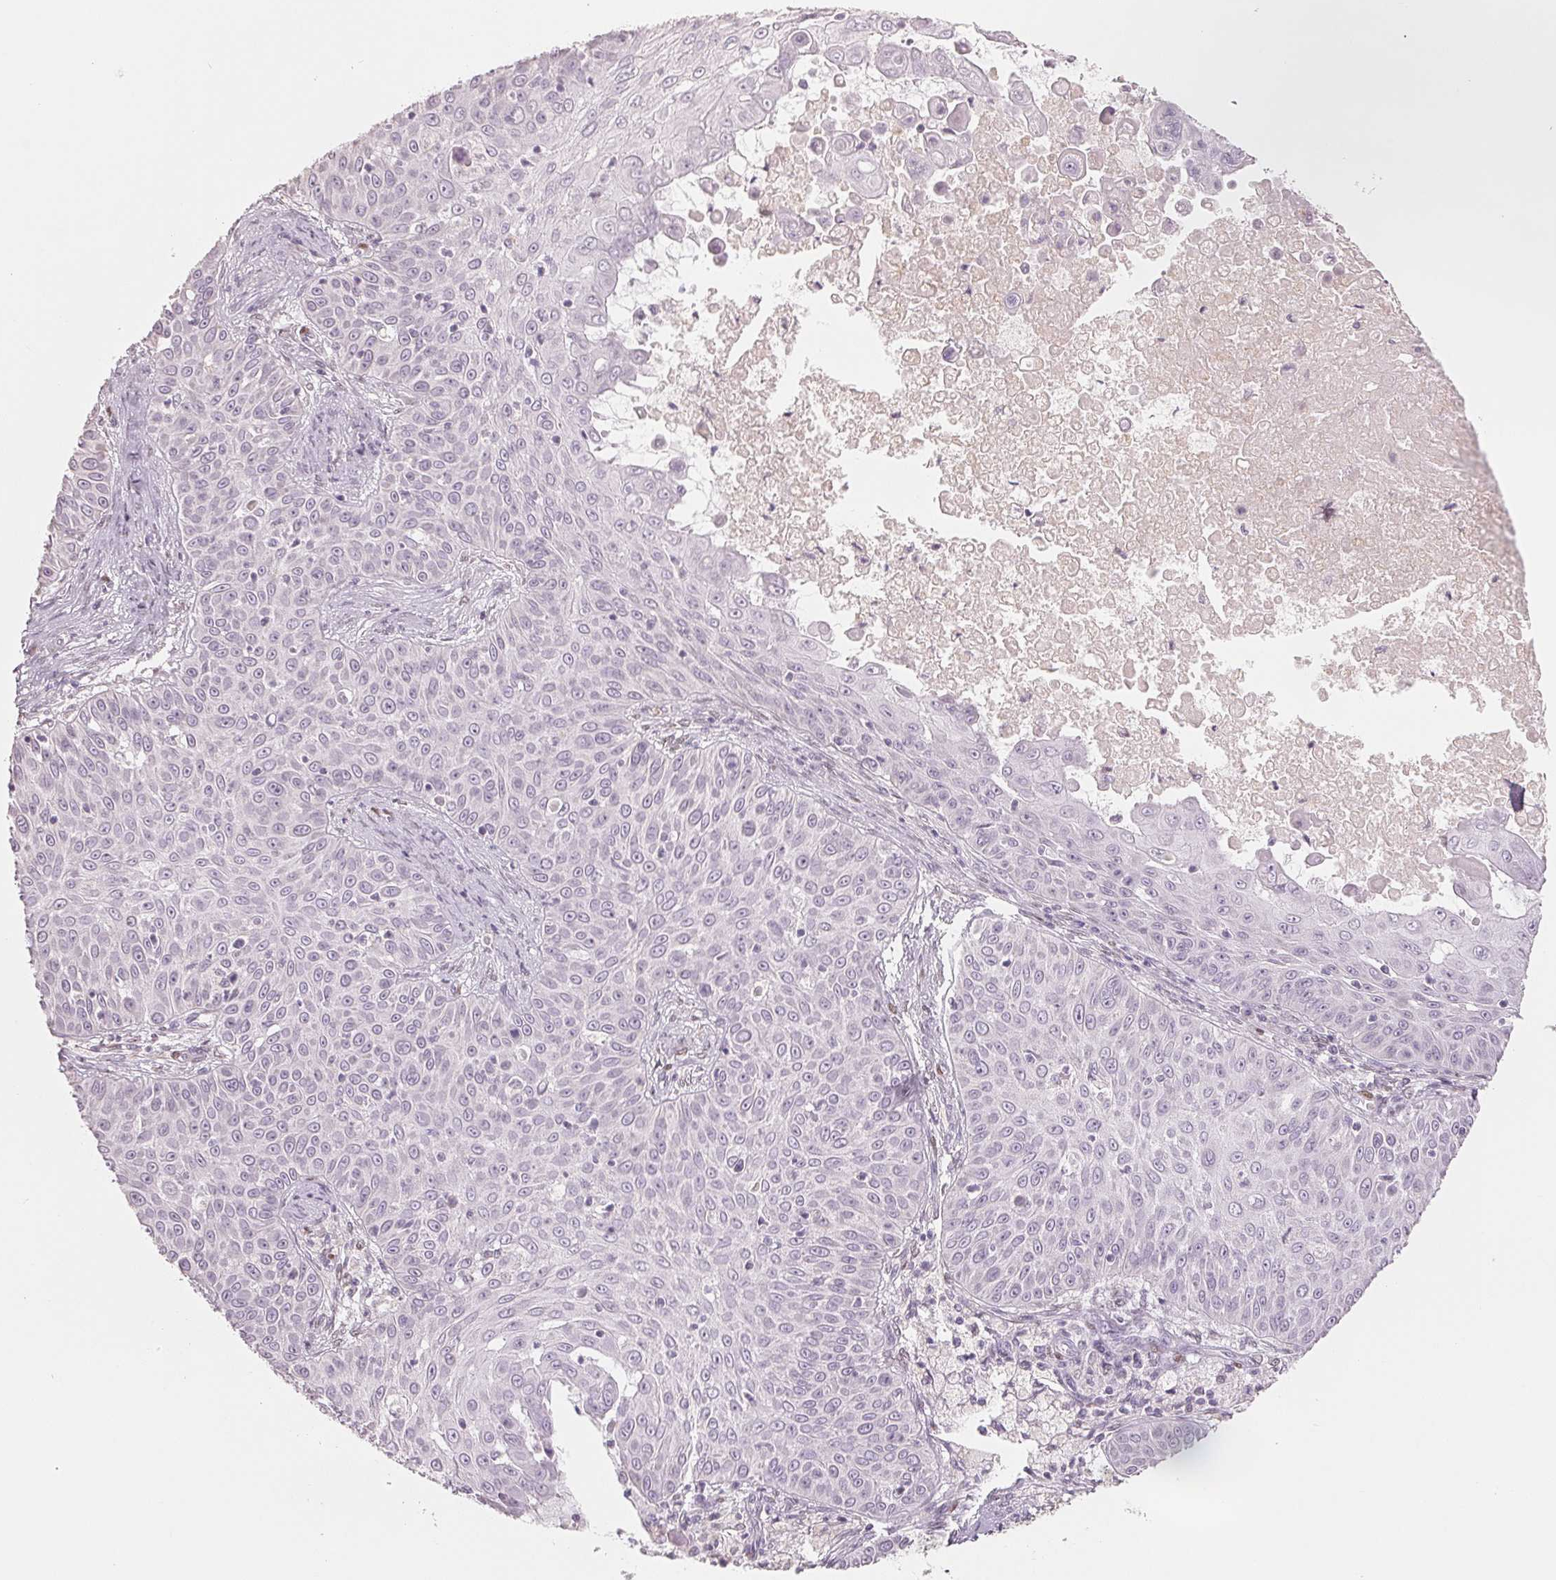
{"staining": {"intensity": "negative", "quantity": "none", "location": "none"}, "tissue": "skin cancer", "cell_type": "Tumor cells", "image_type": "cancer", "snomed": [{"axis": "morphology", "description": "Squamous cell carcinoma, NOS"}, {"axis": "topography", "description": "Skin"}], "caption": "IHC micrograph of skin squamous cell carcinoma stained for a protein (brown), which reveals no staining in tumor cells.", "gene": "SMARCD3", "patient": {"sex": "male", "age": 82}}